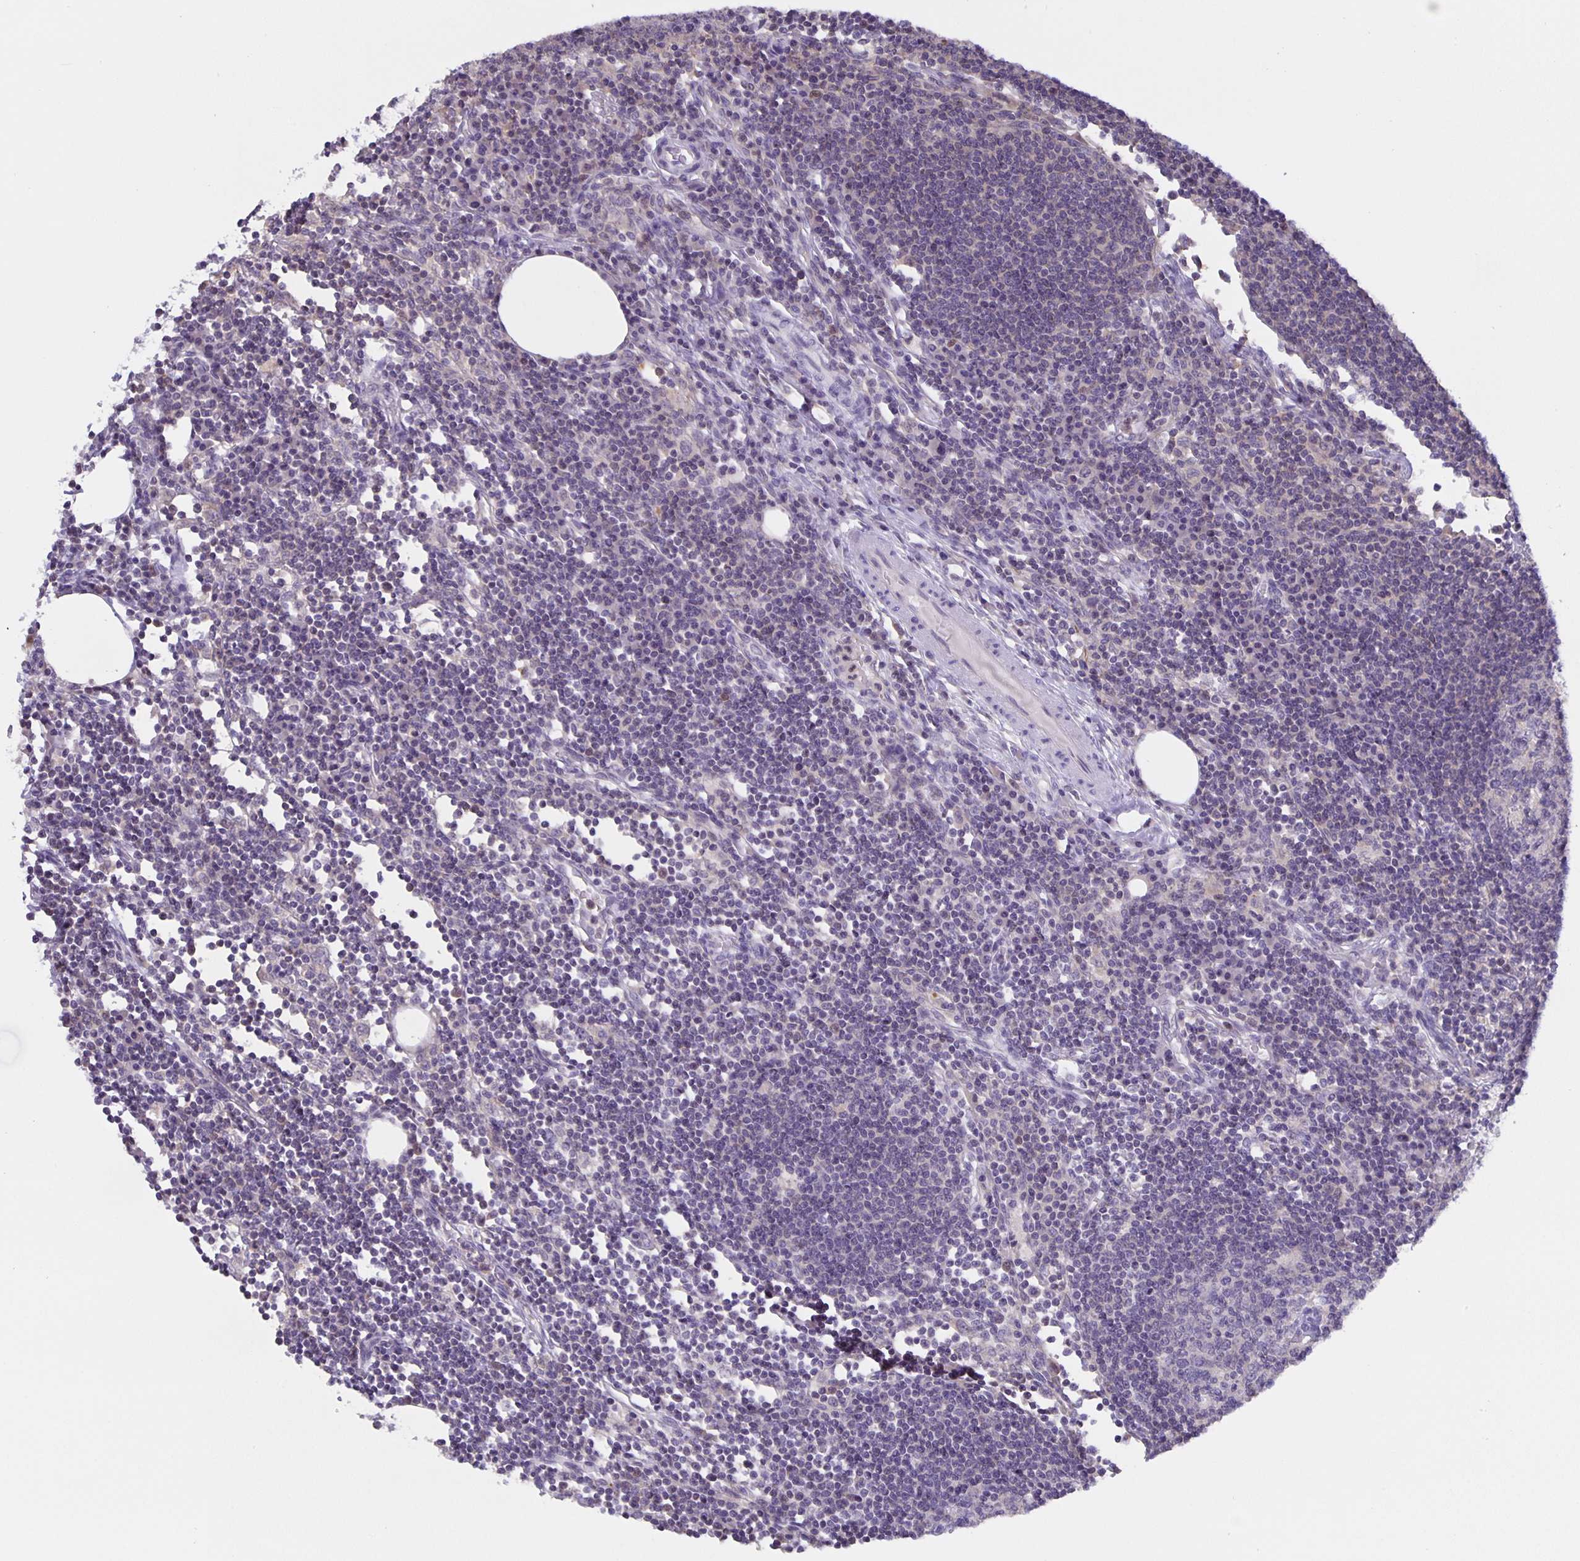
{"staining": {"intensity": "negative", "quantity": "none", "location": "none"}, "tissue": "lymph node", "cell_type": "Germinal center cells", "image_type": "normal", "snomed": [{"axis": "morphology", "description": "Normal tissue, NOS"}, {"axis": "topography", "description": "Lymph node"}], "caption": "Immunohistochemistry histopathology image of benign lymph node: lymph node stained with DAB shows no significant protein expression in germinal center cells.", "gene": "MARCHF6", "patient": {"sex": "male", "age": 67}}